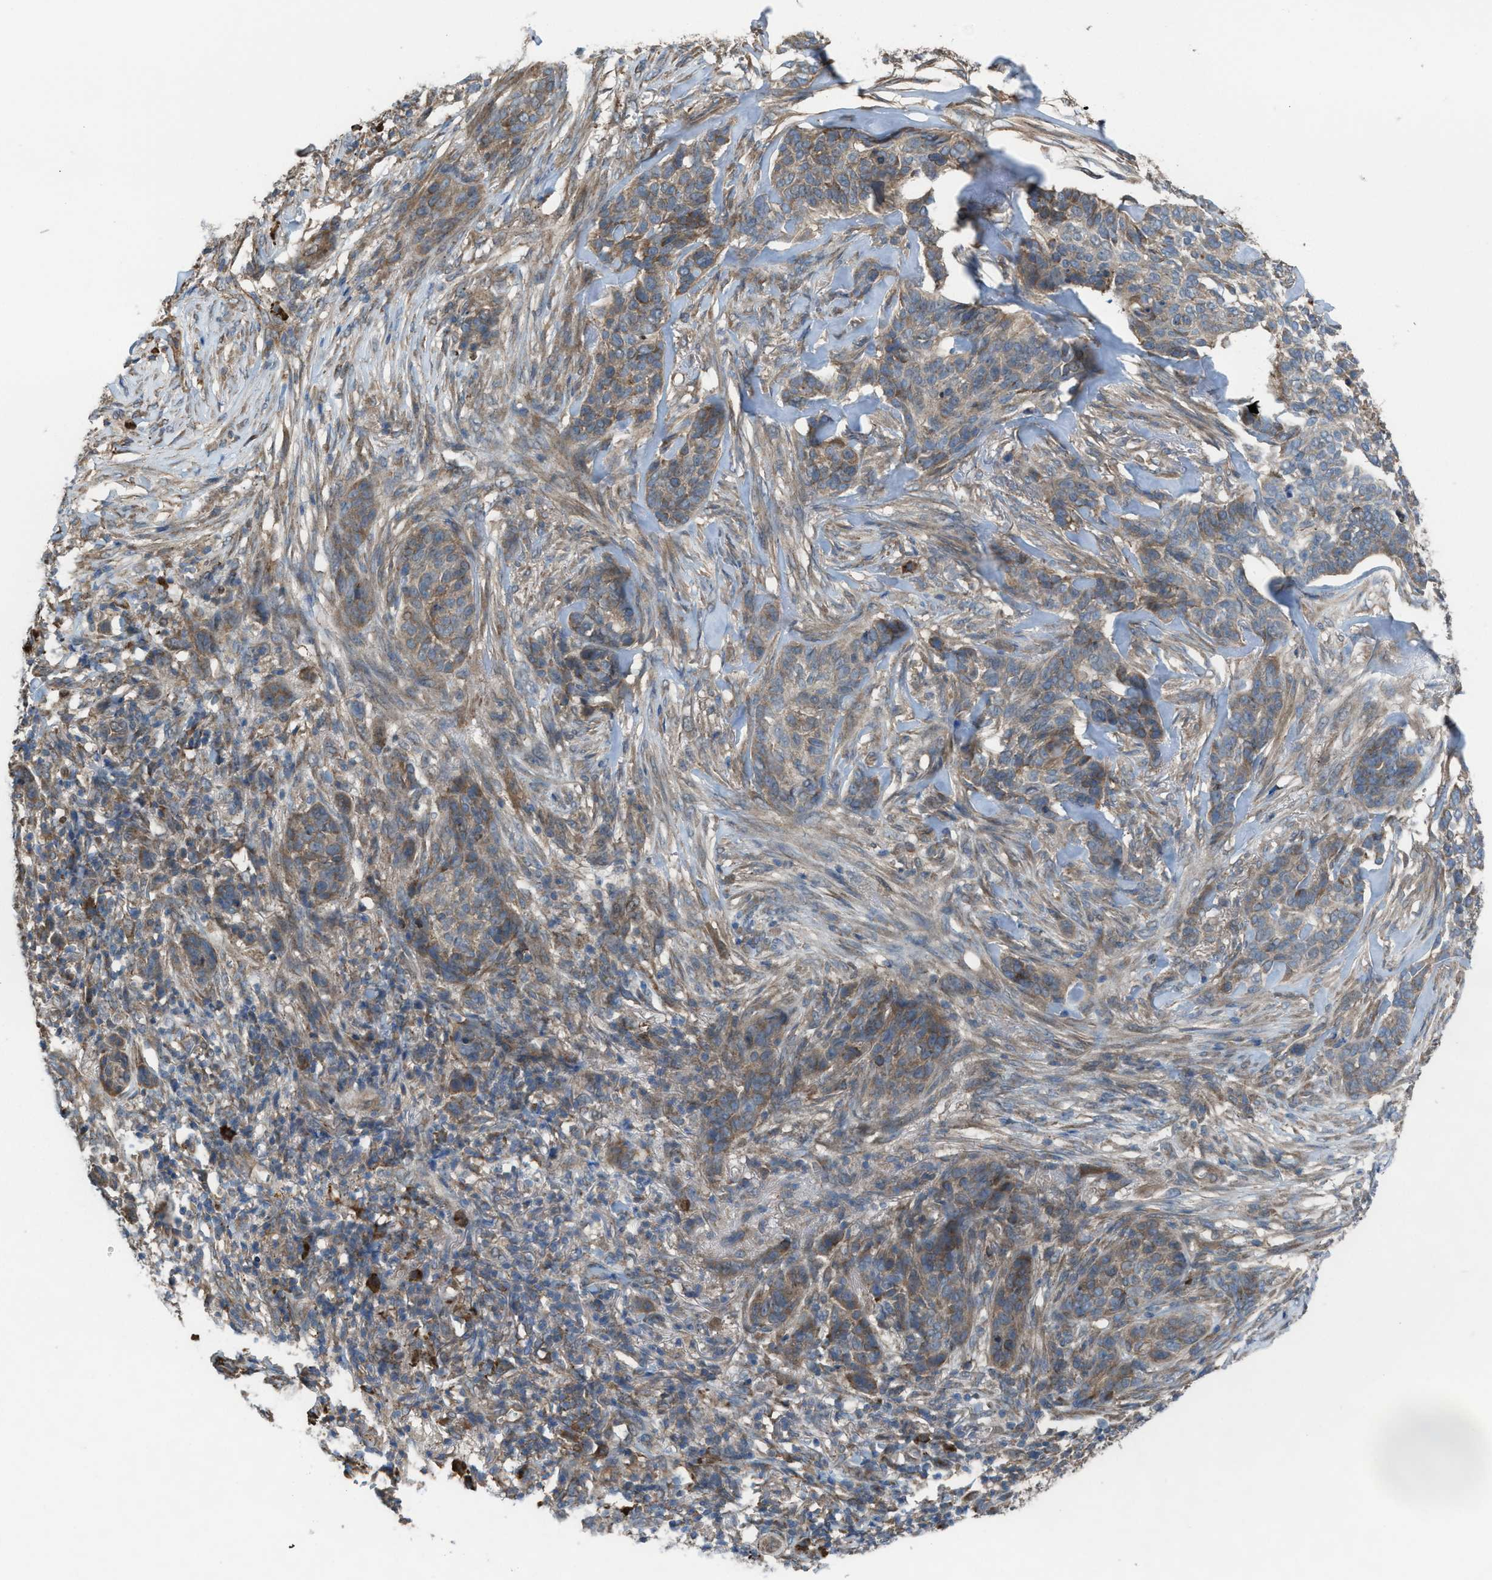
{"staining": {"intensity": "moderate", "quantity": ">75%", "location": "cytoplasmic/membranous"}, "tissue": "skin cancer", "cell_type": "Tumor cells", "image_type": "cancer", "snomed": [{"axis": "morphology", "description": "Basal cell carcinoma"}, {"axis": "topography", "description": "Skin"}], "caption": "About >75% of tumor cells in human skin cancer exhibit moderate cytoplasmic/membranous protein positivity as visualized by brown immunohistochemical staining.", "gene": "PLAA", "patient": {"sex": "male", "age": 85}}